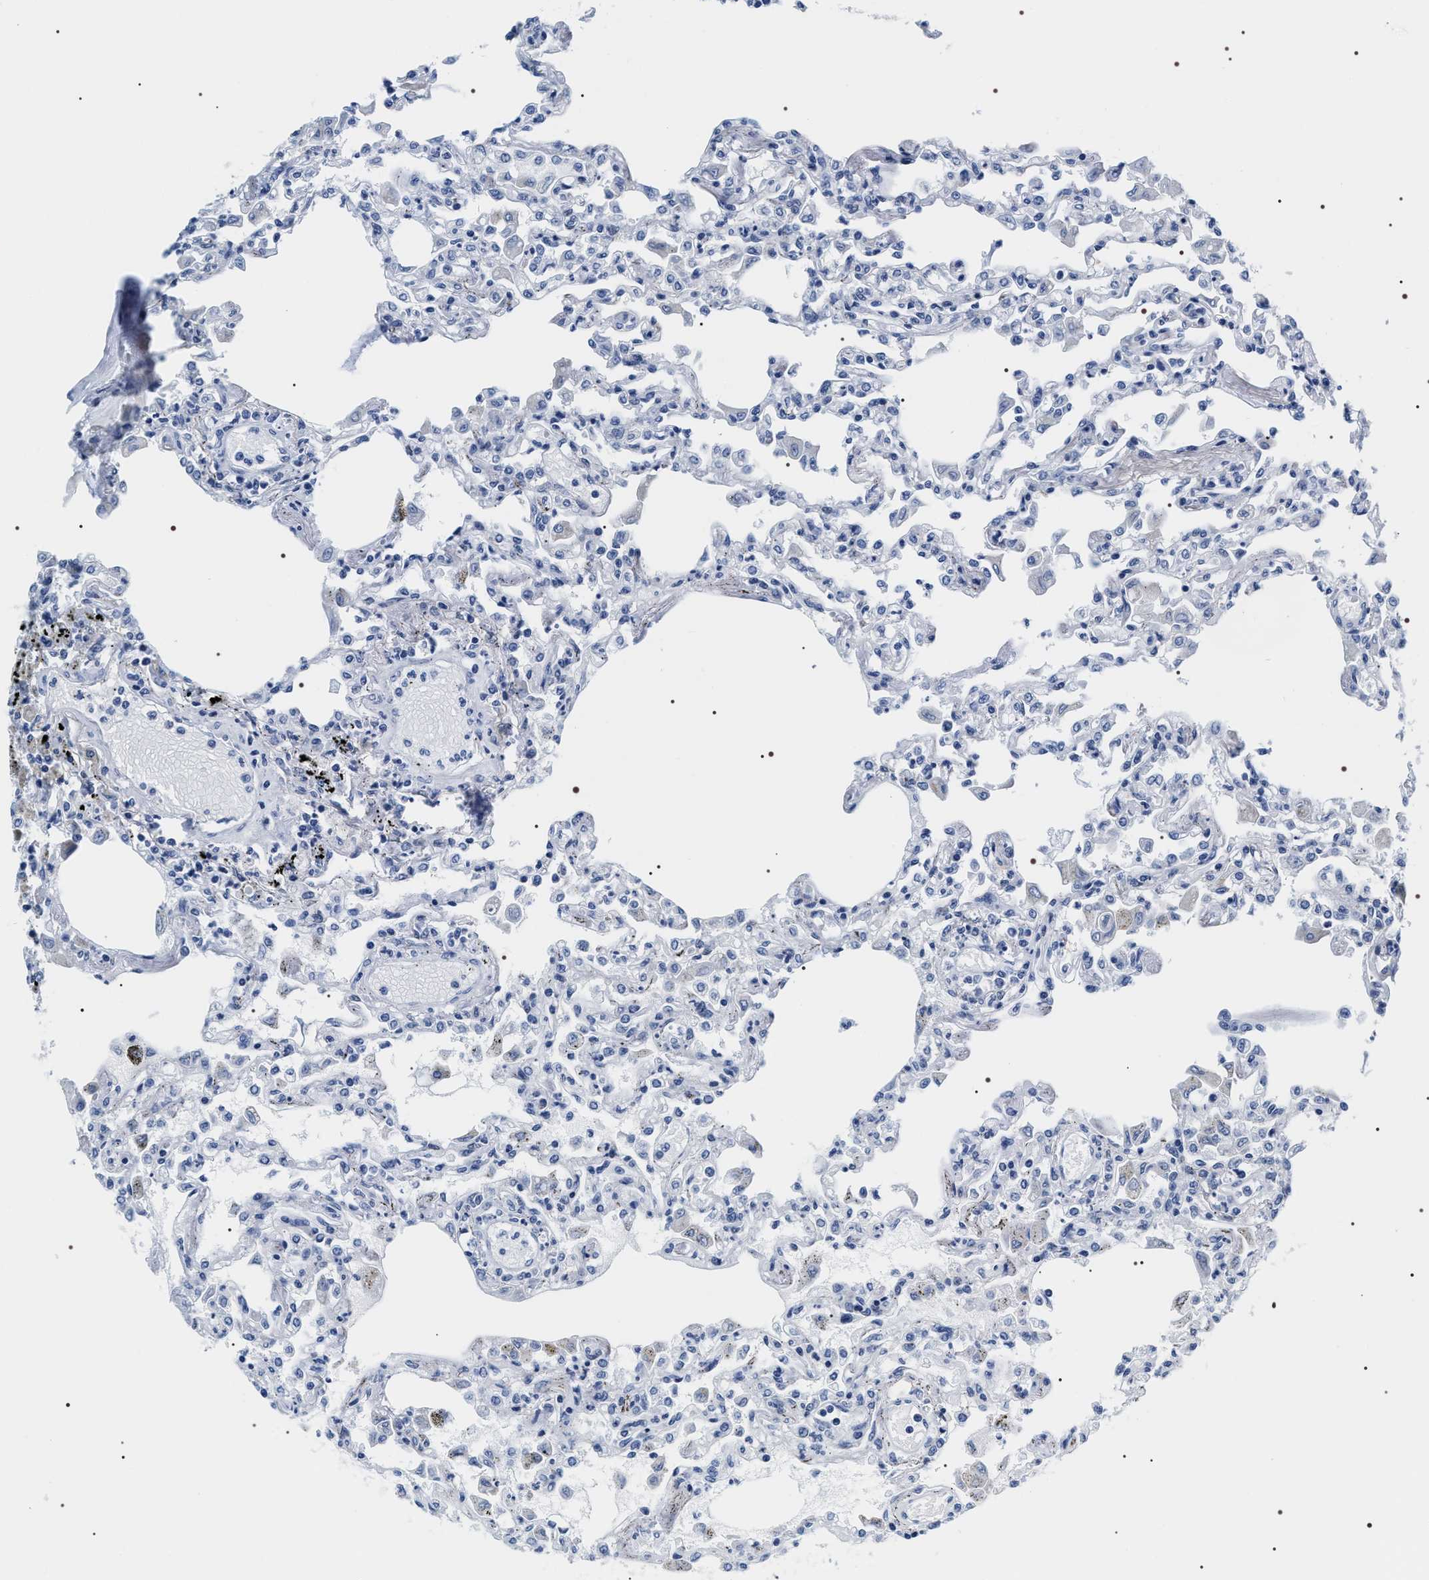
{"staining": {"intensity": "weak", "quantity": "<25%", "location": "cytoplasmic/membranous"}, "tissue": "lung", "cell_type": "Alveolar cells", "image_type": "normal", "snomed": [{"axis": "morphology", "description": "Normal tissue, NOS"}, {"axis": "topography", "description": "Bronchus"}, {"axis": "topography", "description": "Lung"}], "caption": "There is no significant staining in alveolar cells of lung. (IHC, brightfield microscopy, high magnification).", "gene": "ADH4", "patient": {"sex": "female", "age": 49}}